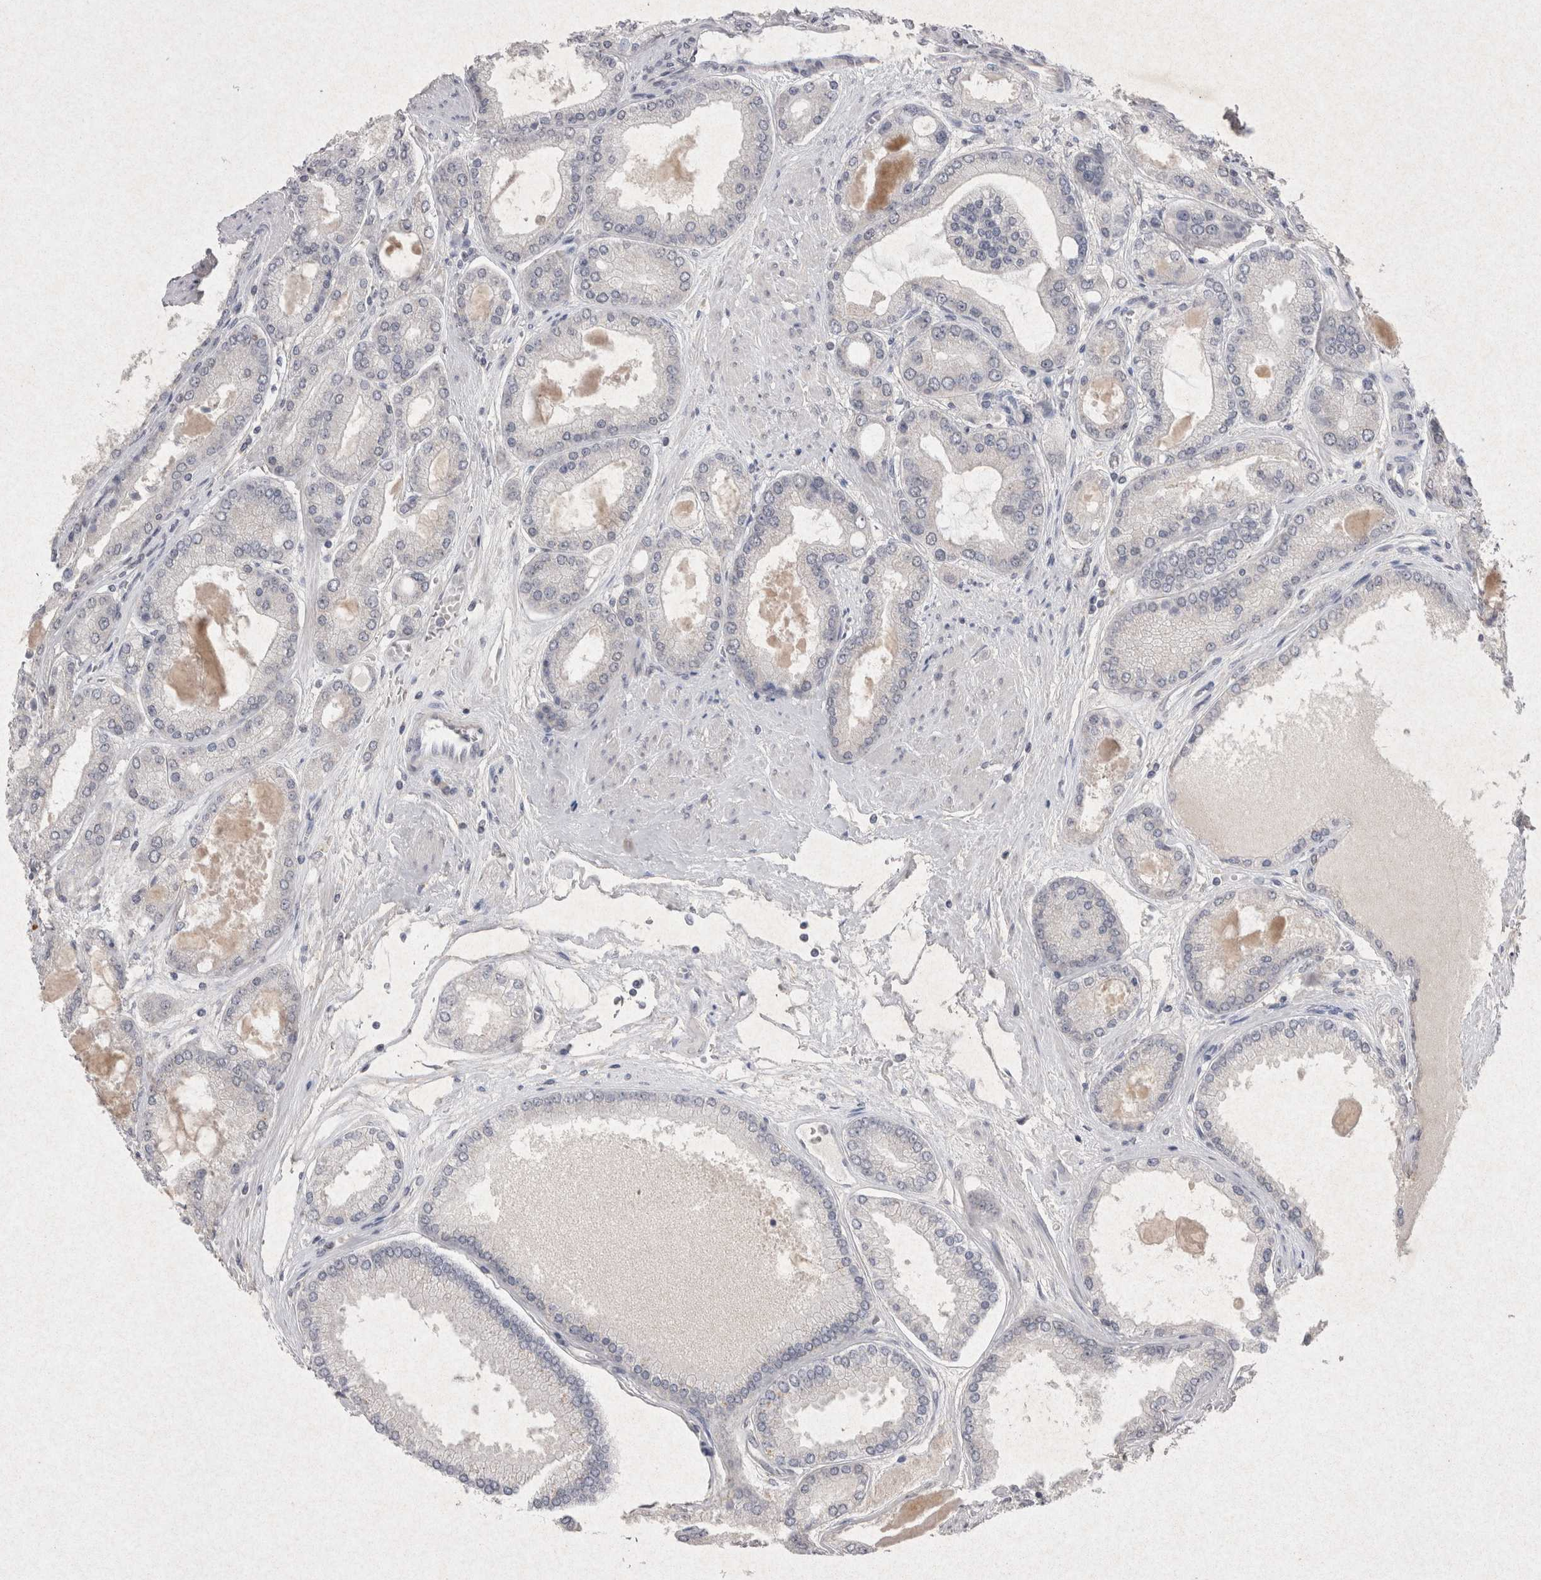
{"staining": {"intensity": "negative", "quantity": "none", "location": "none"}, "tissue": "prostate cancer", "cell_type": "Tumor cells", "image_type": "cancer", "snomed": [{"axis": "morphology", "description": "Adenocarcinoma, High grade"}, {"axis": "topography", "description": "Prostate"}], "caption": "The histopathology image reveals no significant expression in tumor cells of prostate cancer.", "gene": "LYVE1", "patient": {"sex": "male", "age": 59}}